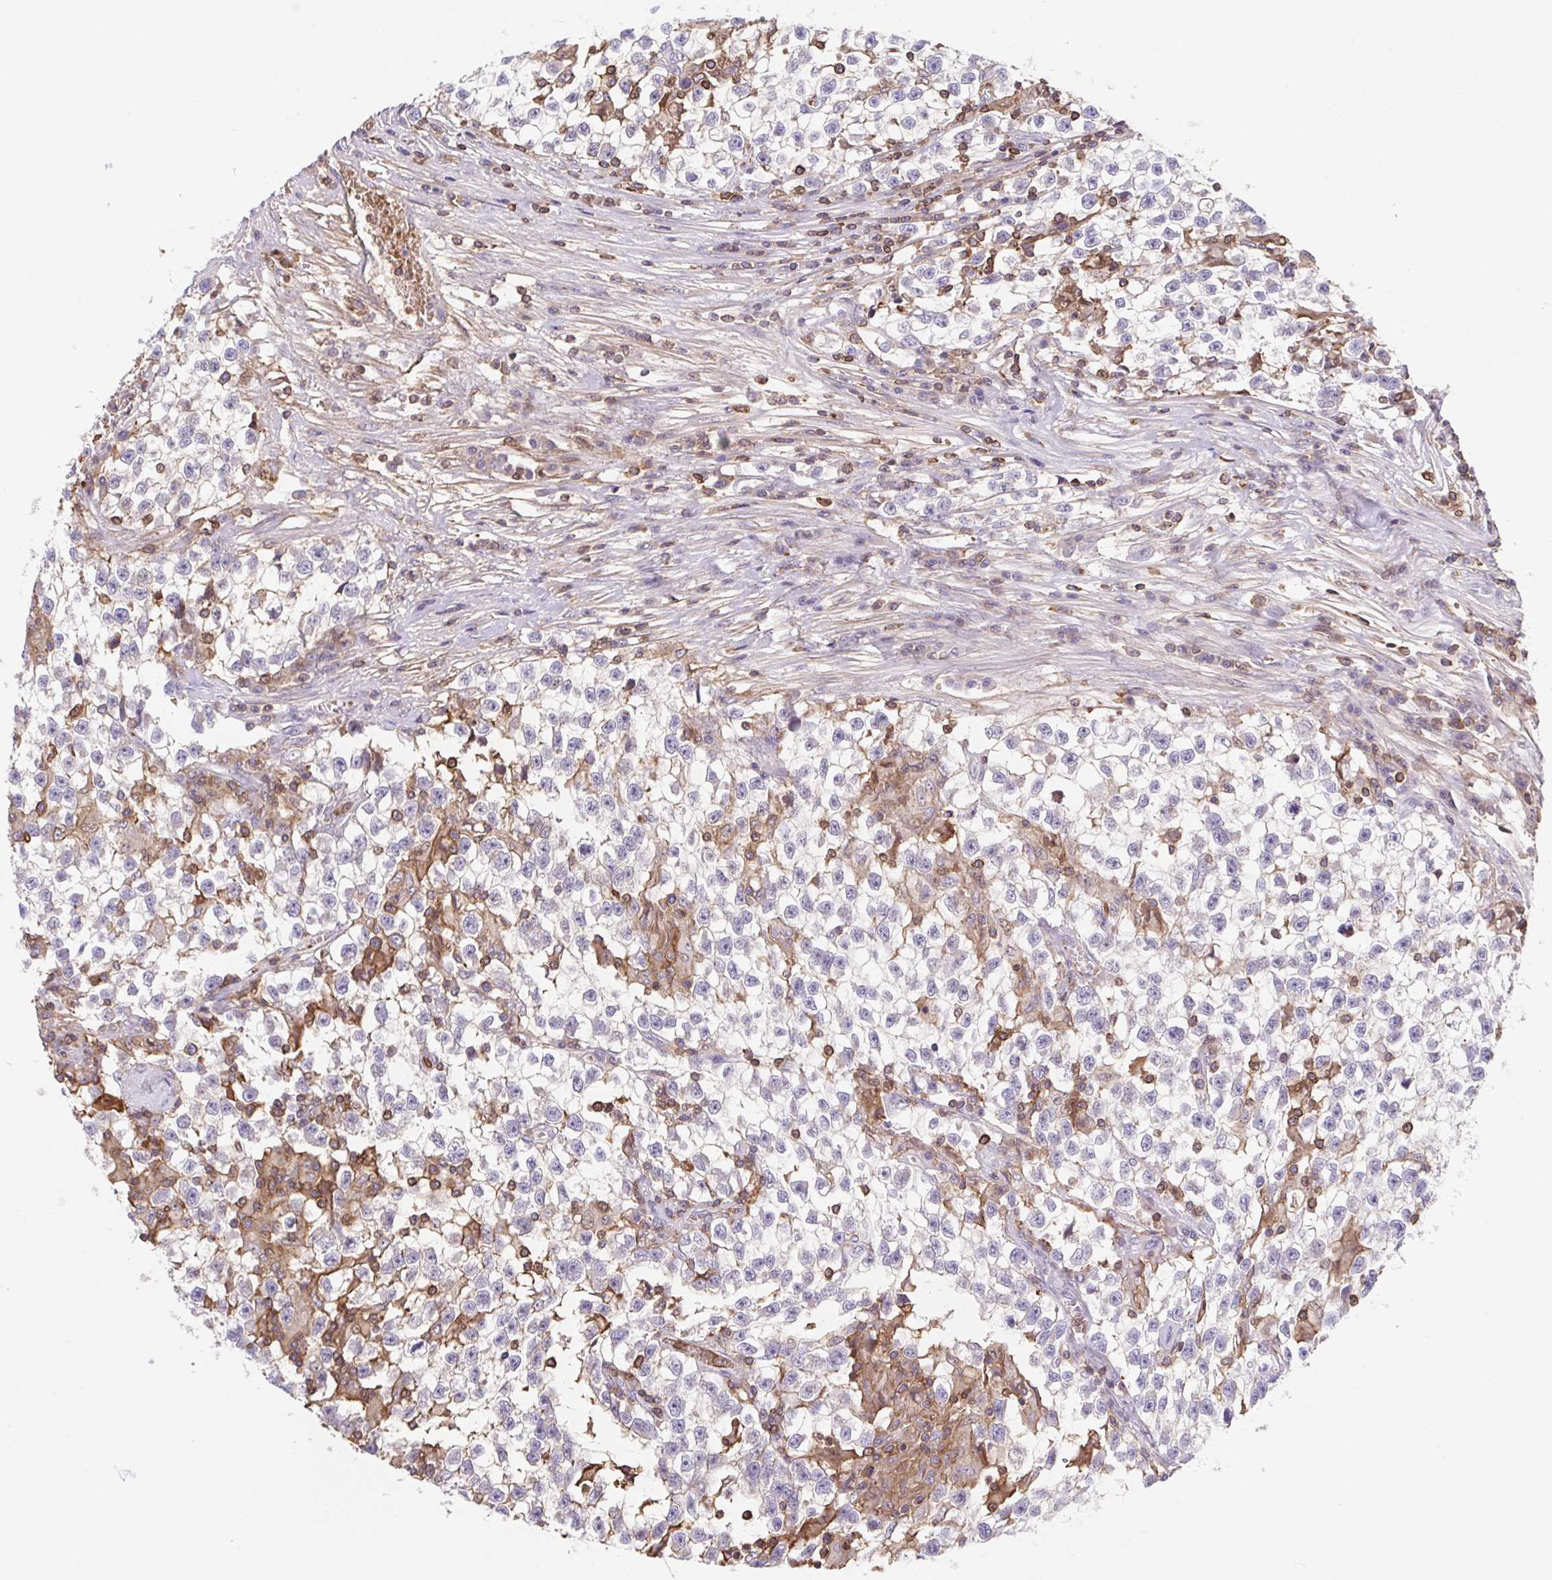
{"staining": {"intensity": "negative", "quantity": "none", "location": "none"}, "tissue": "testis cancer", "cell_type": "Tumor cells", "image_type": "cancer", "snomed": [{"axis": "morphology", "description": "Seminoma, NOS"}, {"axis": "topography", "description": "Testis"}], "caption": "Immunohistochemistry (IHC) of seminoma (testis) displays no staining in tumor cells.", "gene": "TPRG1", "patient": {"sex": "male", "age": 31}}